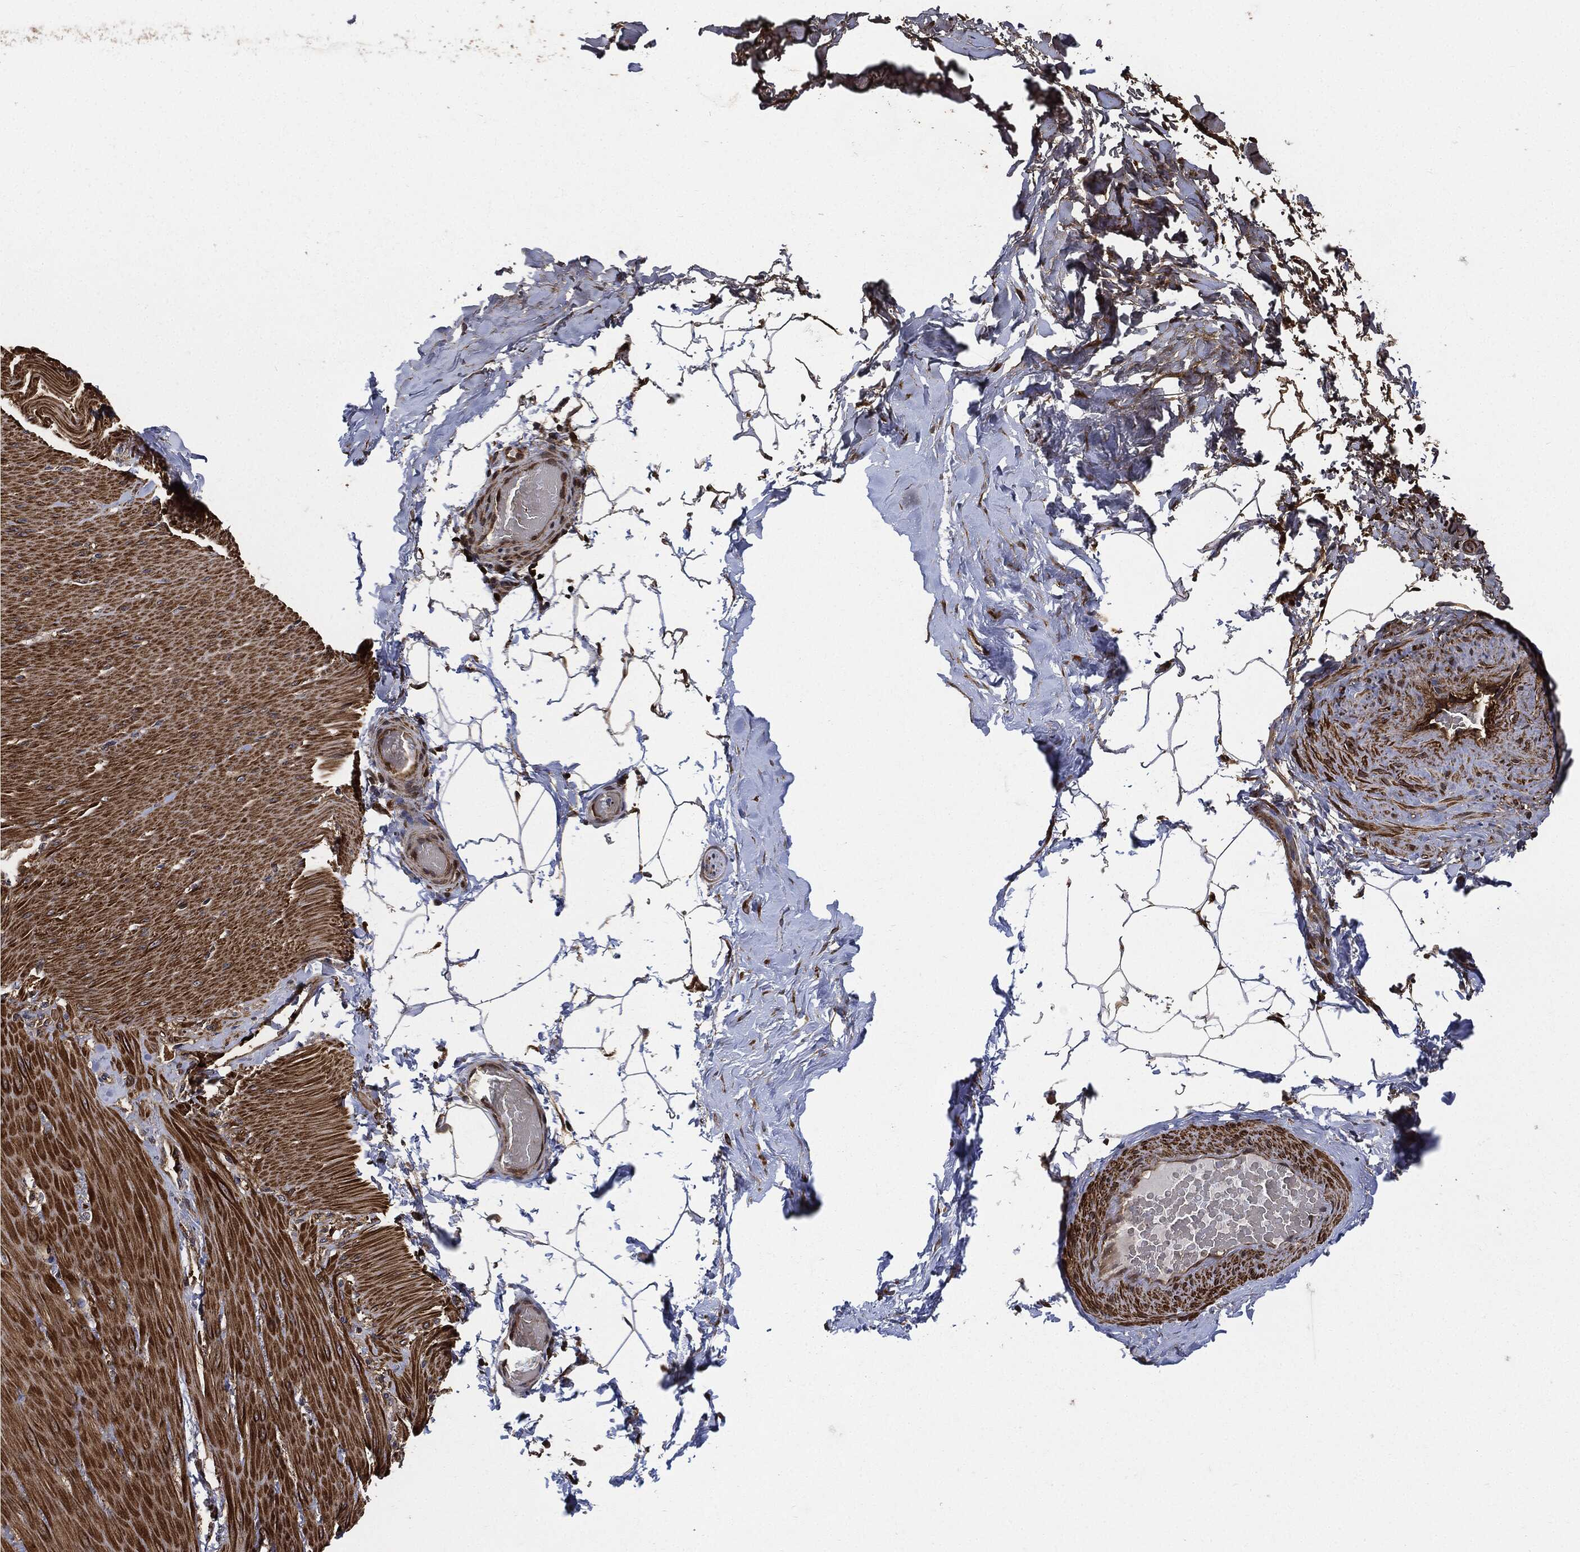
{"staining": {"intensity": "moderate", "quantity": ">75%", "location": "cytoplasmic/membranous"}, "tissue": "adipose tissue", "cell_type": "Adipocytes", "image_type": "normal", "snomed": [{"axis": "morphology", "description": "Normal tissue, NOS"}, {"axis": "topography", "description": "Soft tissue"}, {"axis": "topography", "description": "Vascular tissue"}], "caption": "Immunohistochemistry (IHC) of benign human adipose tissue reveals medium levels of moderate cytoplasmic/membranous expression in about >75% of adipocytes. (DAB (3,3'-diaminobenzidine) IHC, brown staining for protein, blue staining for nuclei).", "gene": "PRDX2", "patient": {"sex": "male", "age": 41}}